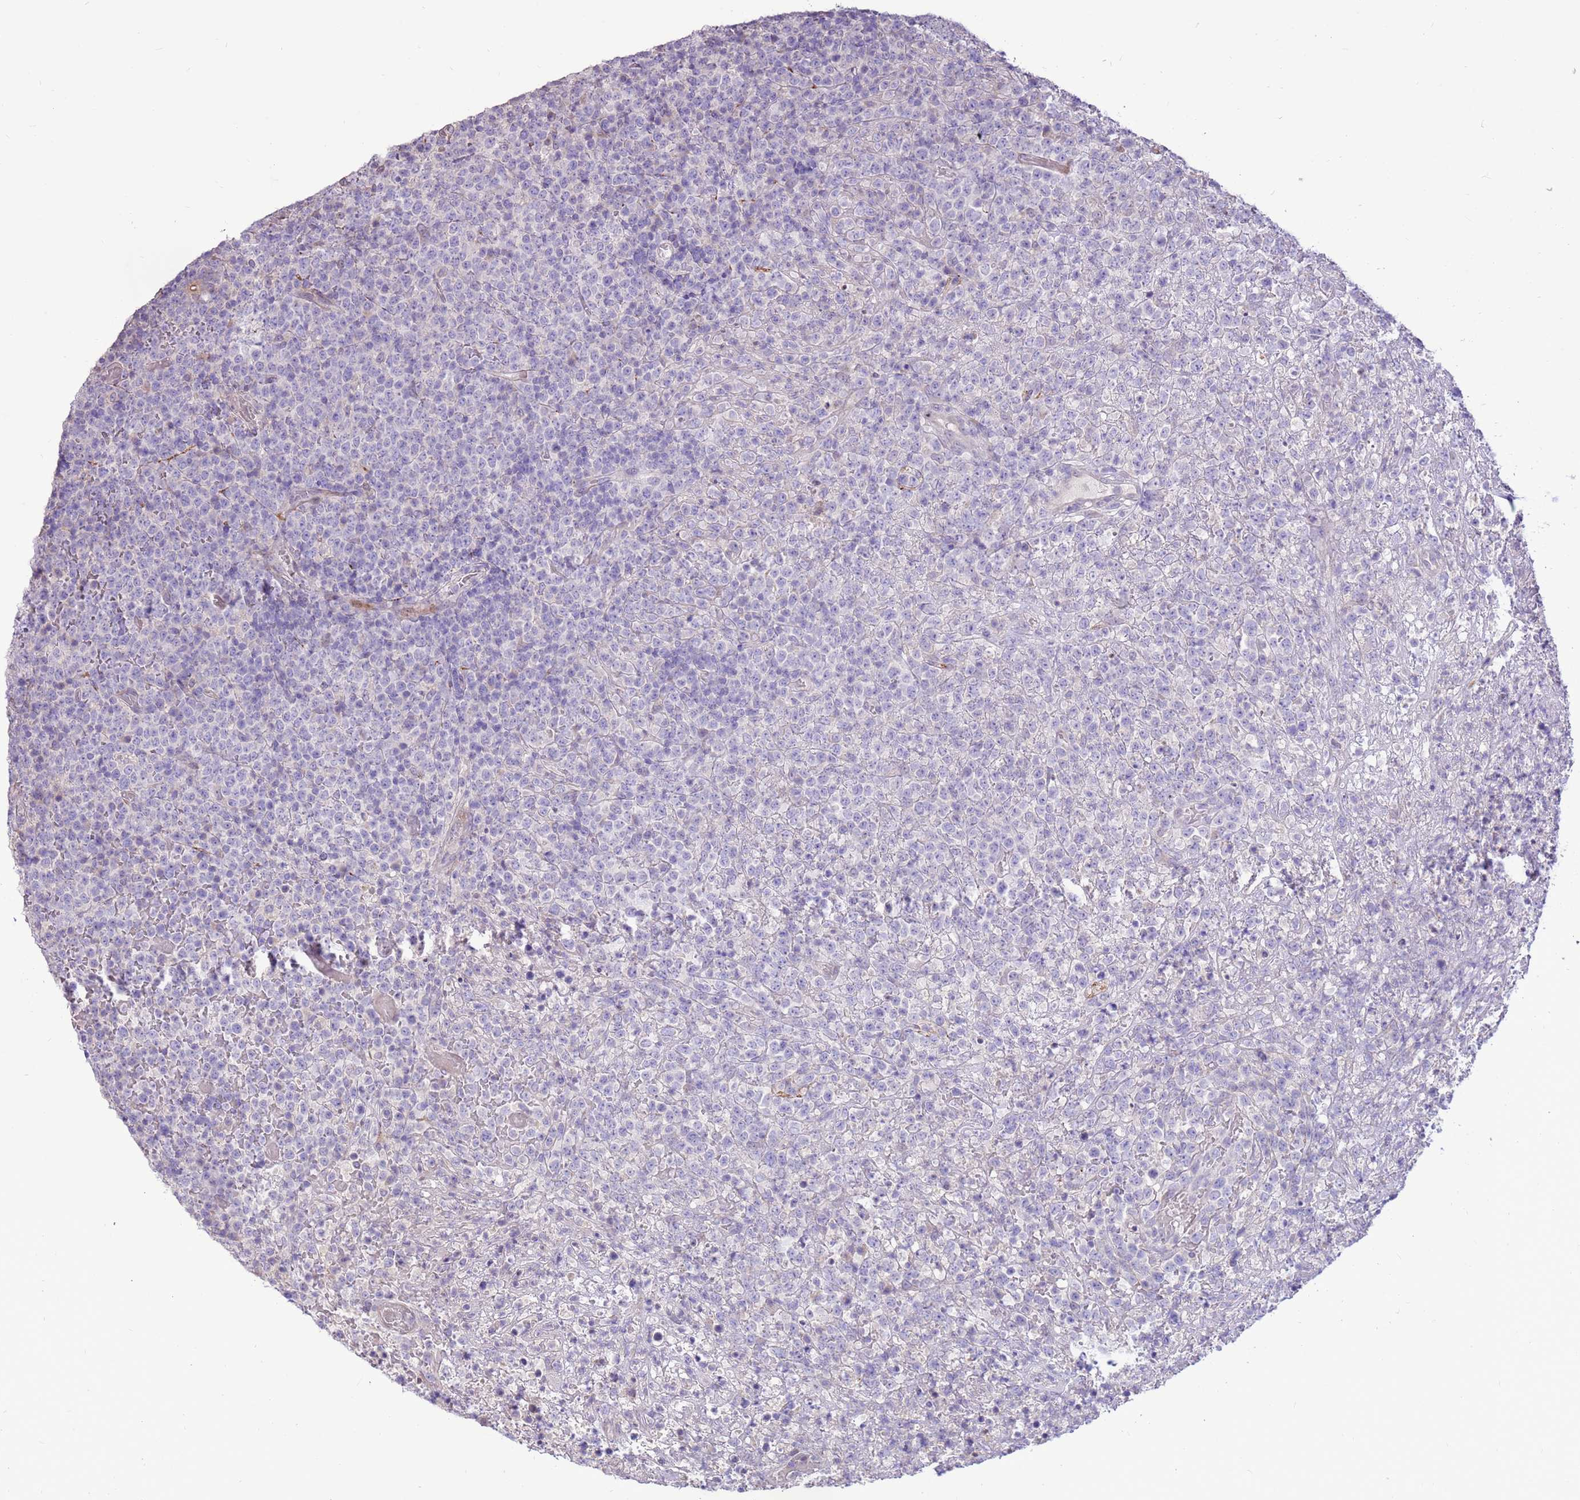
{"staining": {"intensity": "negative", "quantity": "none", "location": "none"}, "tissue": "lymphoma", "cell_type": "Tumor cells", "image_type": "cancer", "snomed": [{"axis": "morphology", "description": "Malignant lymphoma, non-Hodgkin's type, High grade"}, {"axis": "topography", "description": "Colon"}], "caption": "Human malignant lymphoma, non-Hodgkin's type (high-grade) stained for a protein using IHC shows no expression in tumor cells.", "gene": "LGI4", "patient": {"sex": "female", "age": 53}}